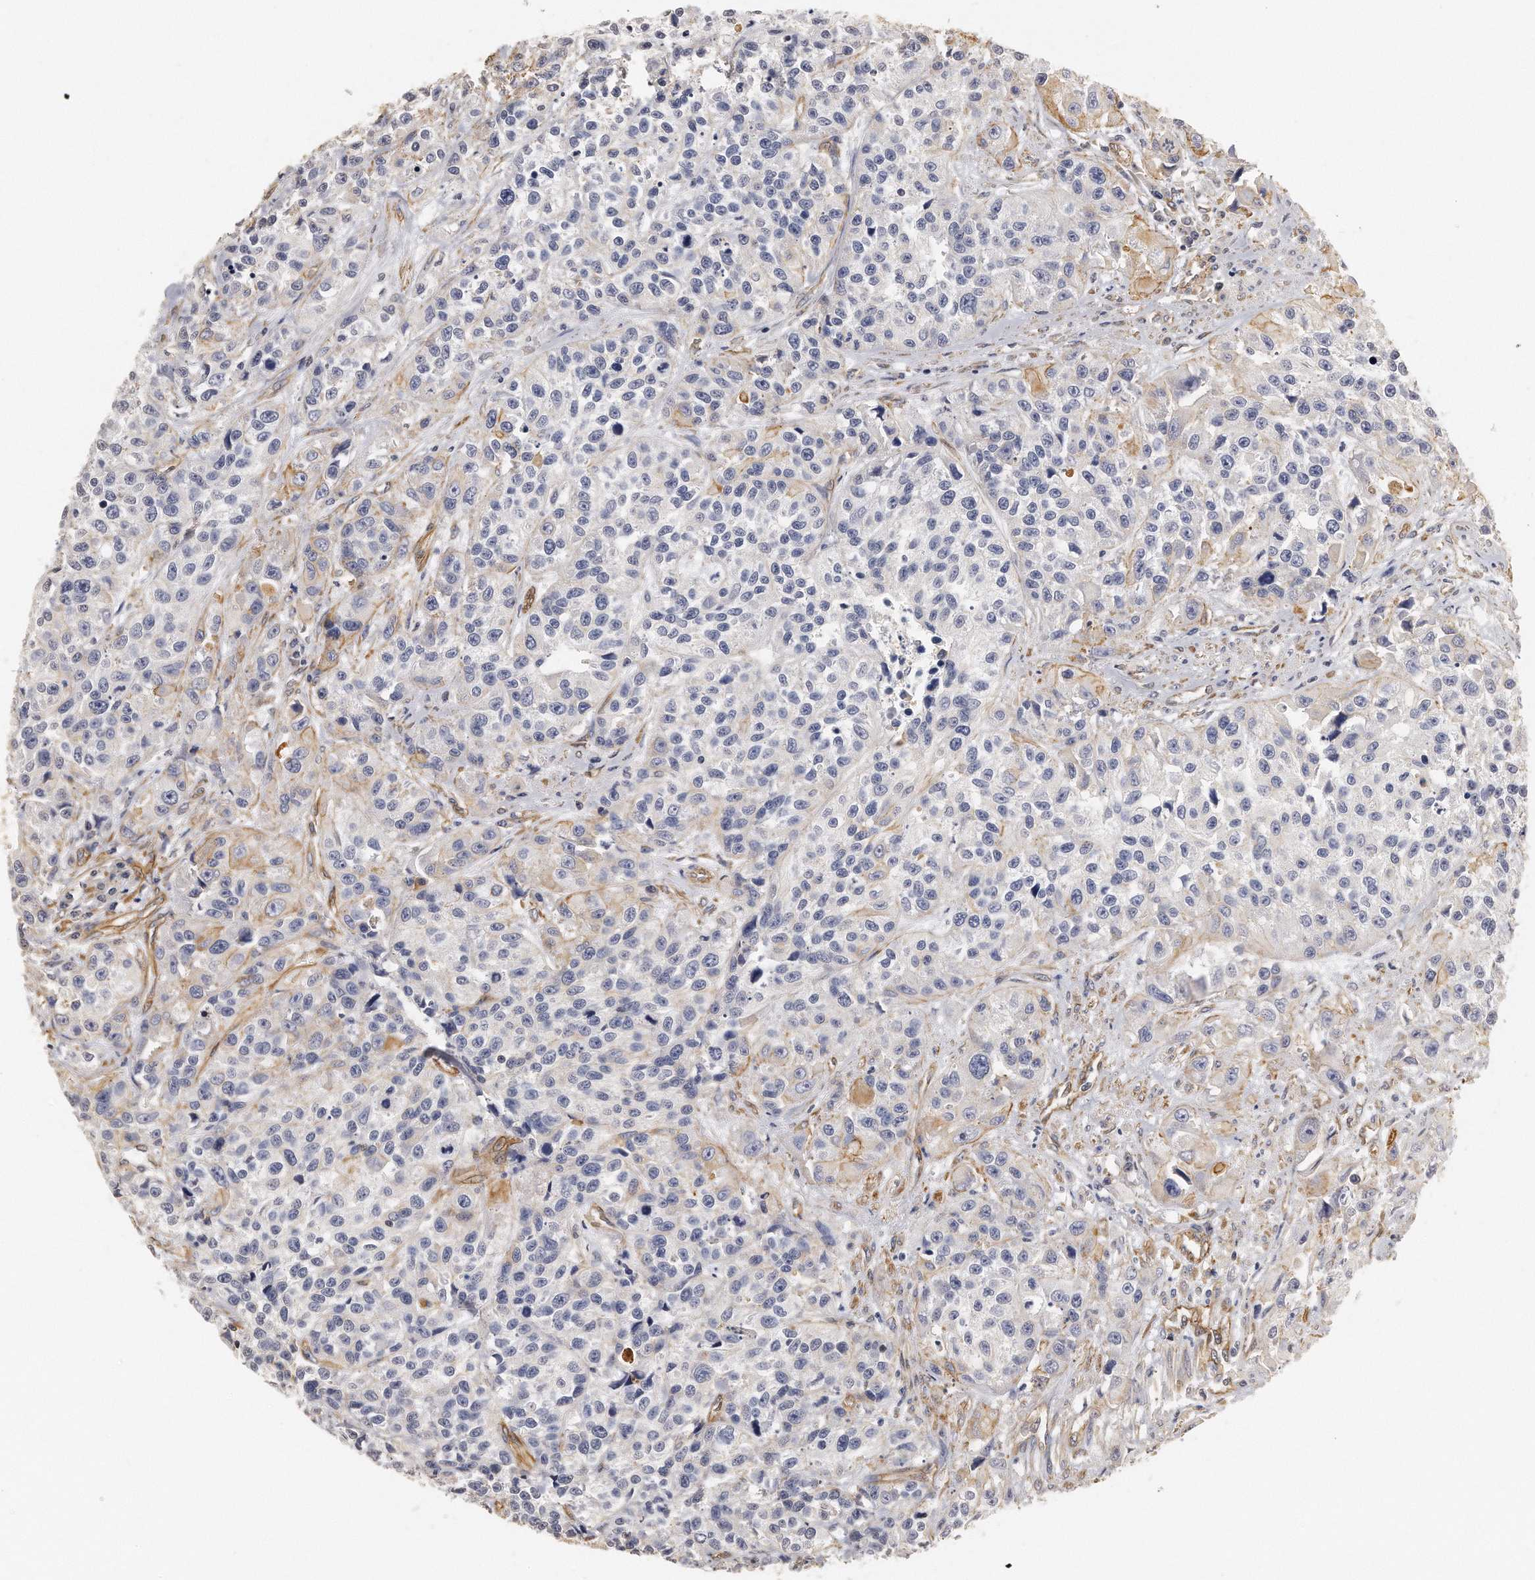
{"staining": {"intensity": "negative", "quantity": "none", "location": "none"}, "tissue": "urothelial cancer", "cell_type": "Tumor cells", "image_type": "cancer", "snomed": [{"axis": "morphology", "description": "Urothelial carcinoma, High grade"}, {"axis": "topography", "description": "Urinary bladder"}], "caption": "Tumor cells are negative for protein expression in human urothelial cancer.", "gene": "CHST7", "patient": {"sex": "female", "age": 81}}